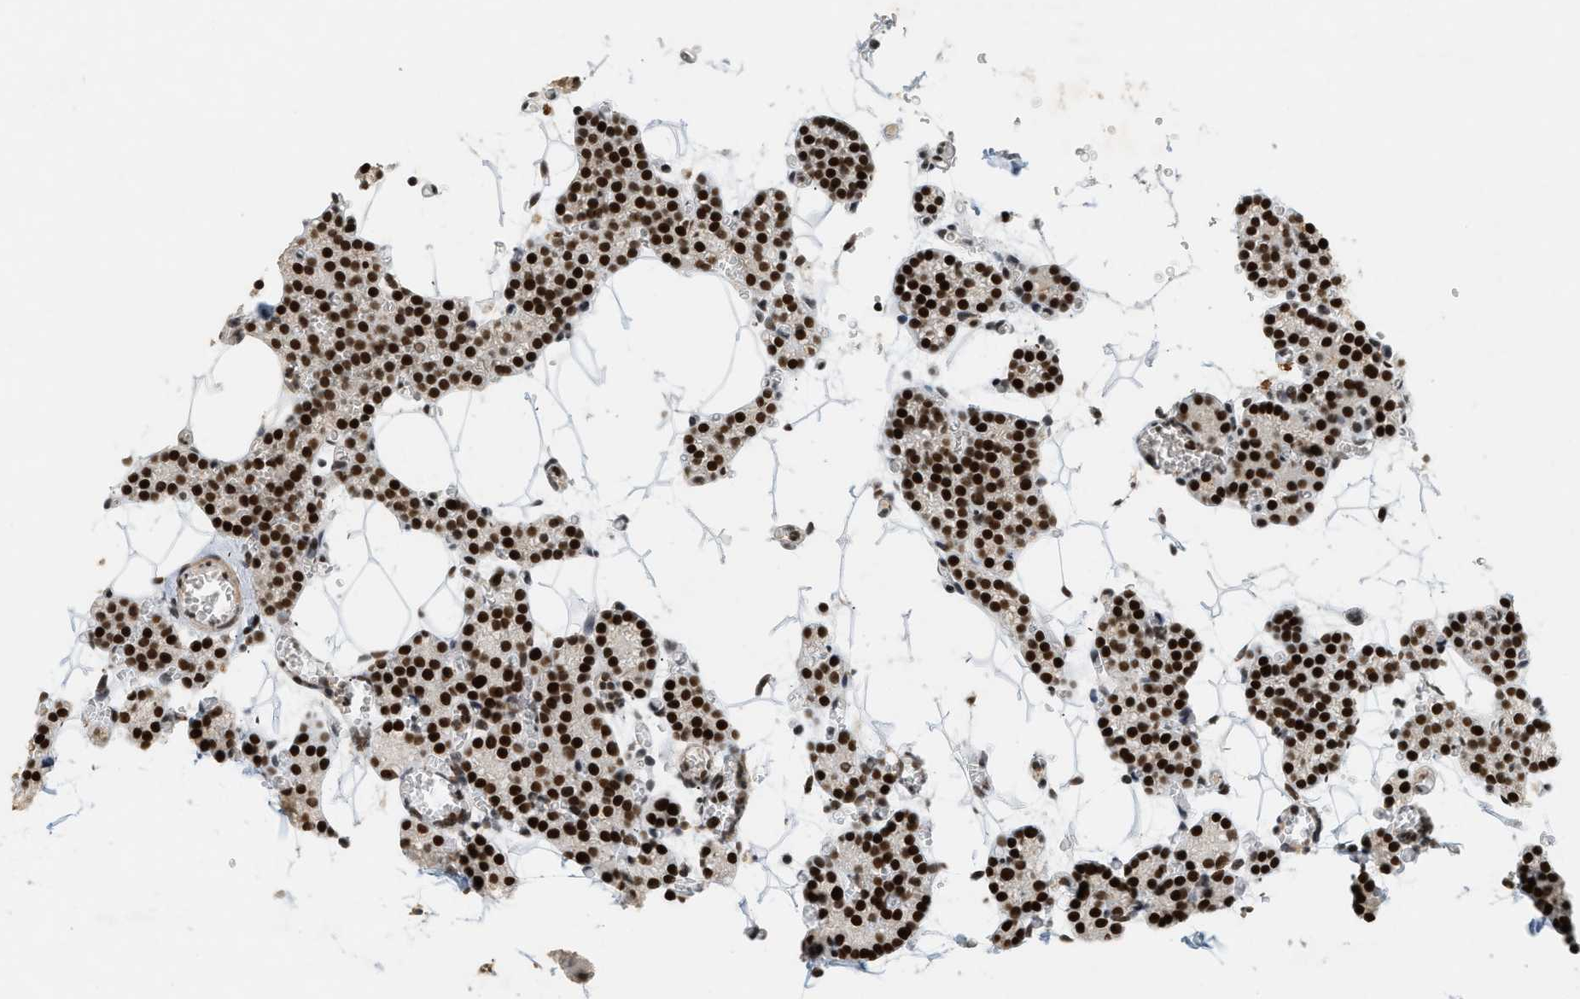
{"staining": {"intensity": "strong", "quantity": ">75%", "location": "nuclear"}, "tissue": "parathyroid gland", "cell_type": "Glandular cells", "image_type": "normal", "snomed": [{"axis": "morphology", "description": "Normal tissue, NOS"}, {"axis": "morphology", "description": "Adenoma, NOS"}, {"axis": "topography", "description": "Parathyroid gland"}], "caption": "Protein staining demonstrates strong nuclear positivity in about >75% of glandular cells in benign parathyroid gland.", "gene": "SMARCB1", "patient": {"sex": "female", "age": 58}}